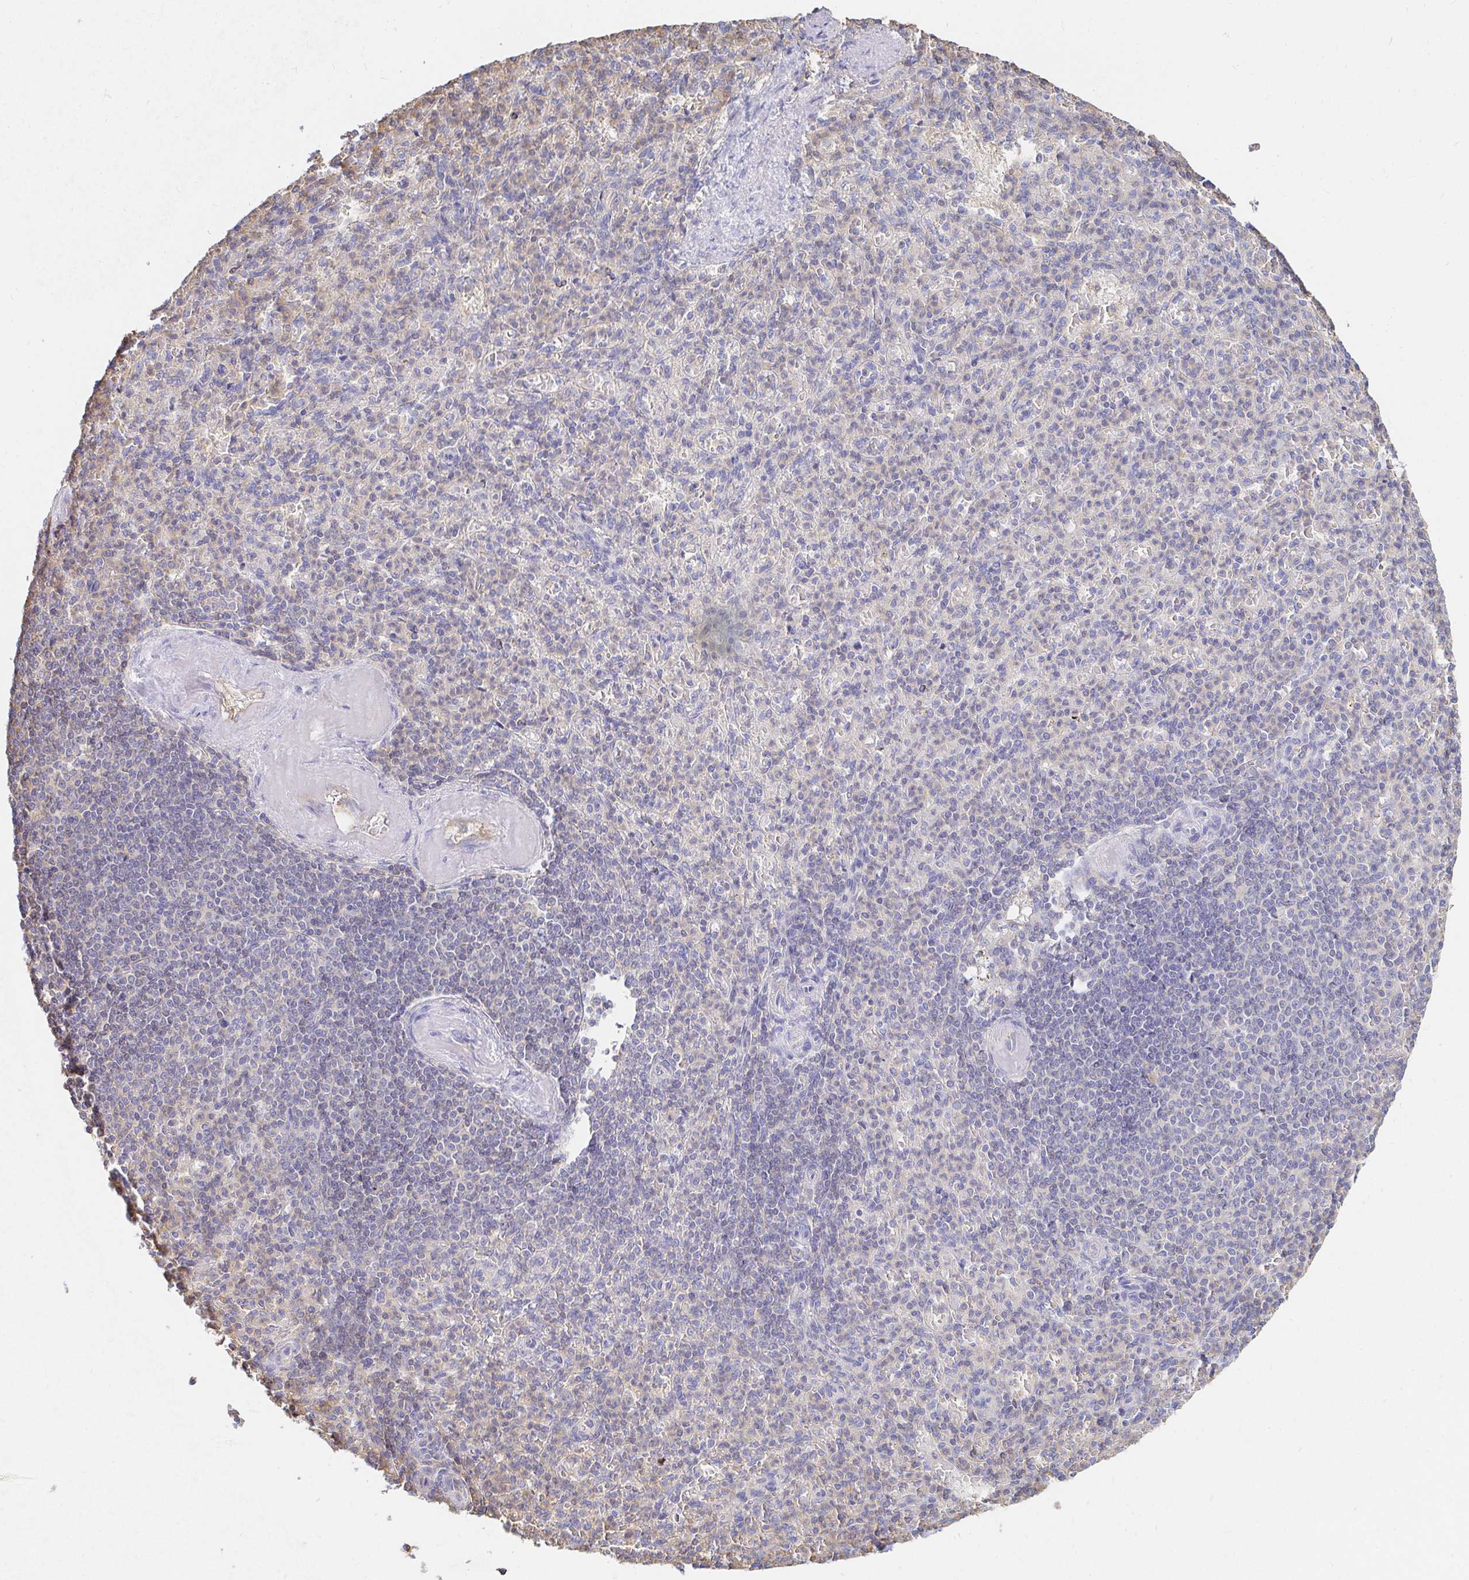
{"staining": {"intensity": "negative", "quantity": "none", "location": "none"}, "tissue": "spleen", "cell_type": "Cells in red pulp", "image_type": "normal", "snomed": [{"axis": "morphology", "description": "Normal tissue, NOS"}, {"axis": "topography", "description": "Spleen"}], "caption": "Normal spleen was stained to show a protein in brown. There is no significant positivity in cells in red pulp. Brightfield microscopy of immunohistochemistry stained with DAB (3,3'-diaminobenzidine) (brown) and hematoxylin (blue), captured at high magnification.", "gene": "TSPAN19", "patient": {"sex": "female", "age": 74}}